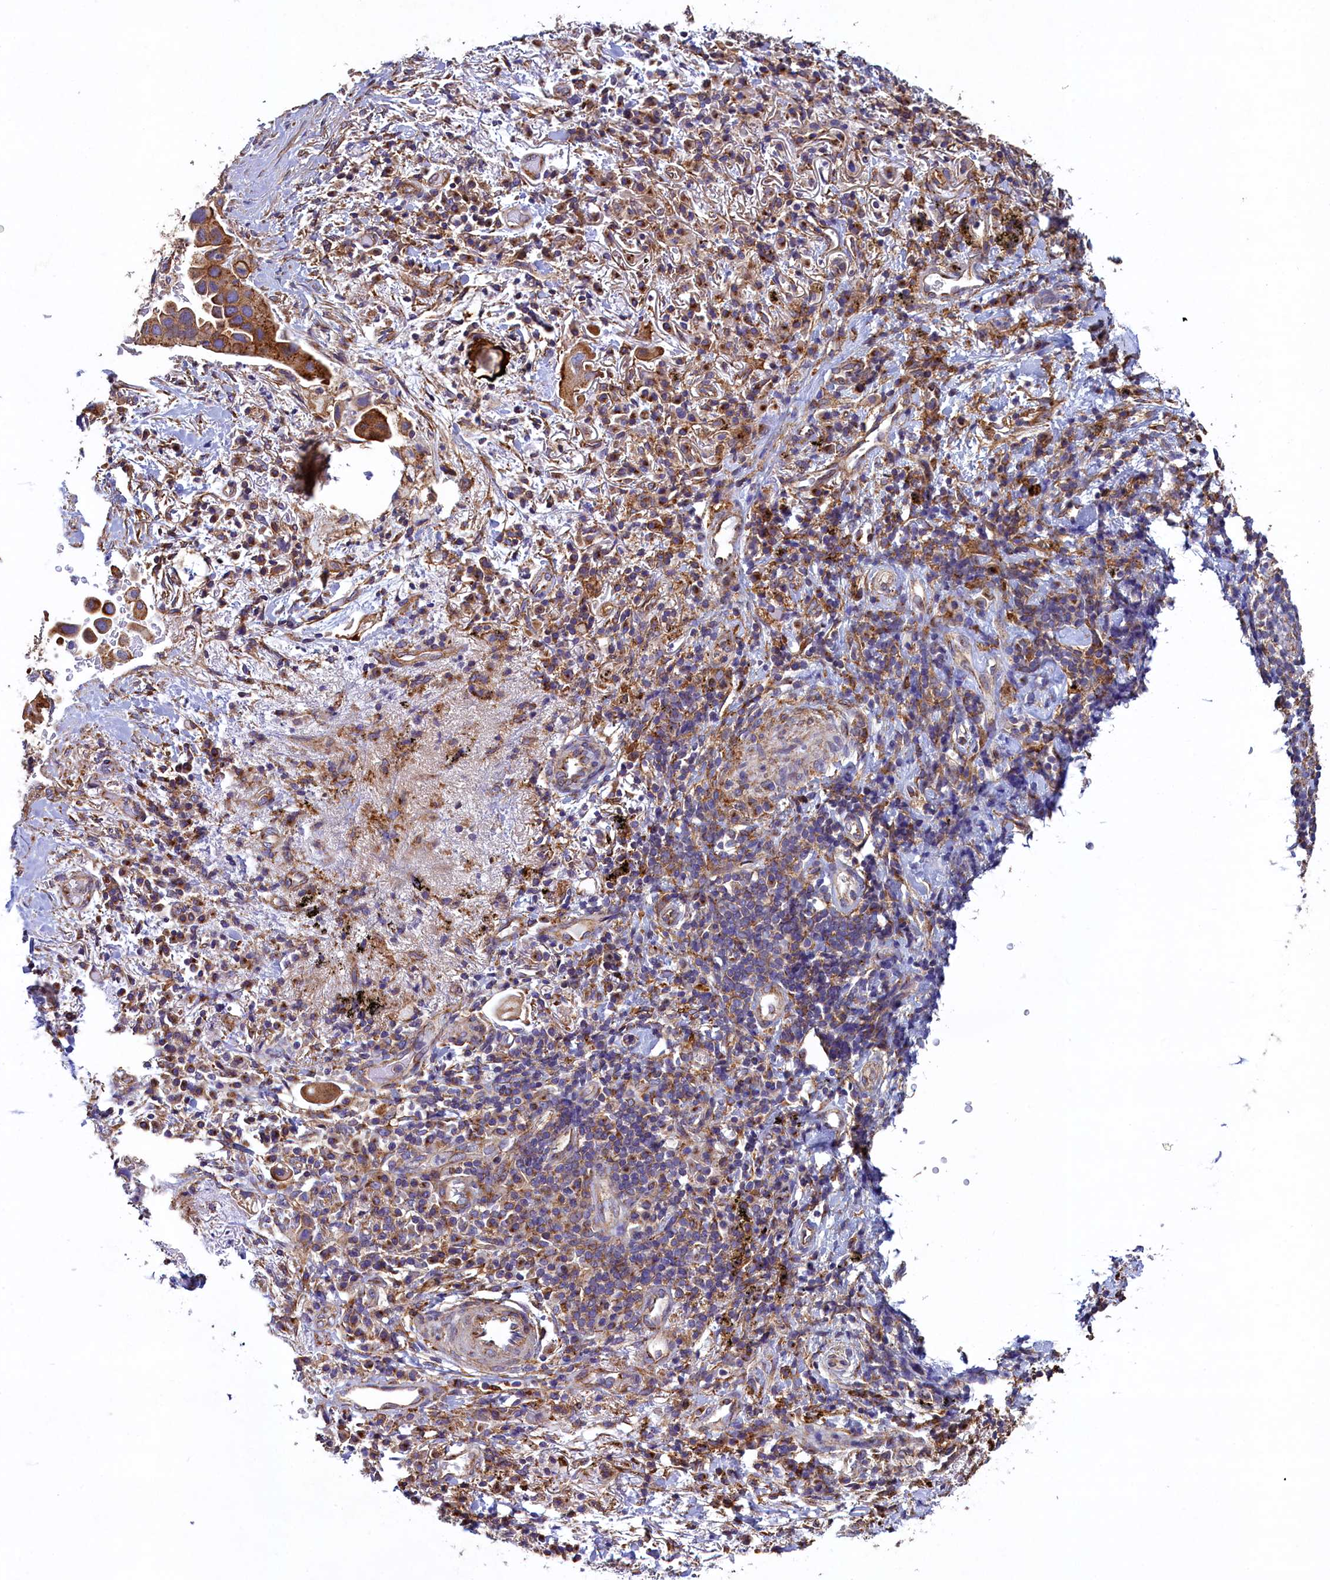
{"staining": {"intensity": "moderate", "quantity": ">75%", "location": "cytoplasmic/membranous"}, "tissue": "lung cancer", "cell_type": "Tumor cells", "image_type": "cancer", "snomed": [{"axis": "morphology", "description": "Adenocarcinoma, NOS"}, {"axis": "topography", "description": "Lung"}], "caption": "Brown immunohistochemical staining in lung cancer (adenocarcinoma) demonstrates moderate cytoplasmic/membranous expression in approximately >75% of tumor cells.", "gene": "GPR21", "patient": {"sex": "female", "age": 76}}